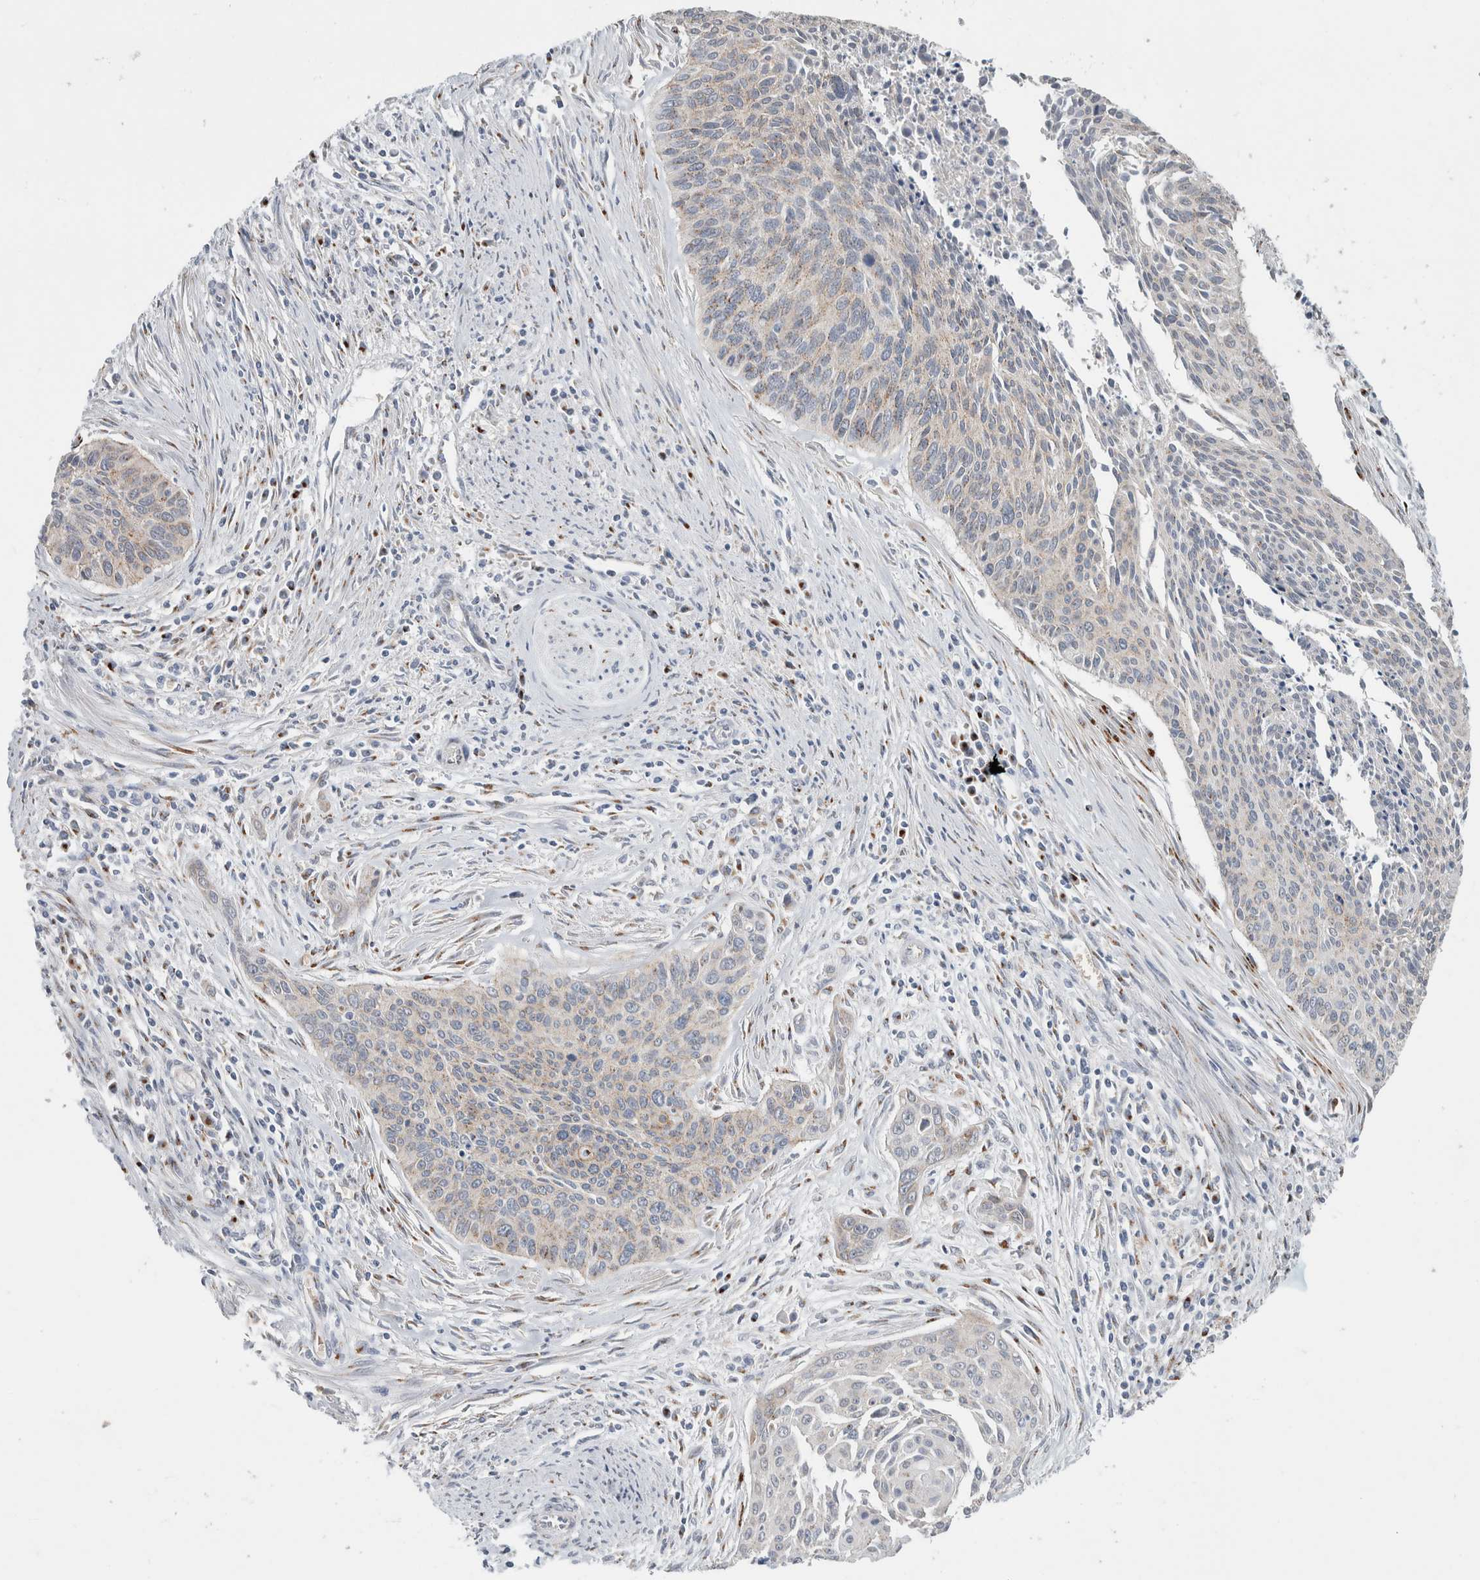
{"staining": {"intensity": "moderate", "quantity": "25%-75%", "location": "cytoplasmic/membranous"}, "tissue": "cervical cancer", "cell_type": "Tumor cells", "image_type": "cancer", "snomed": [{"axis": "morphology", "description": "Squamous cell carcinoma, NOS"}, {"axis": "topography", "description": "Cervix"}], "caption": "This image displays immunohistochemistry (IHC) staining of human squamous cell carcinoma (cervical), with medium moderate cytoplasmic/membranous staining in about 25%-75% of tumor cells.", "gene": "SLC38A10", "patient": {"sex": "female", "age": 55}}